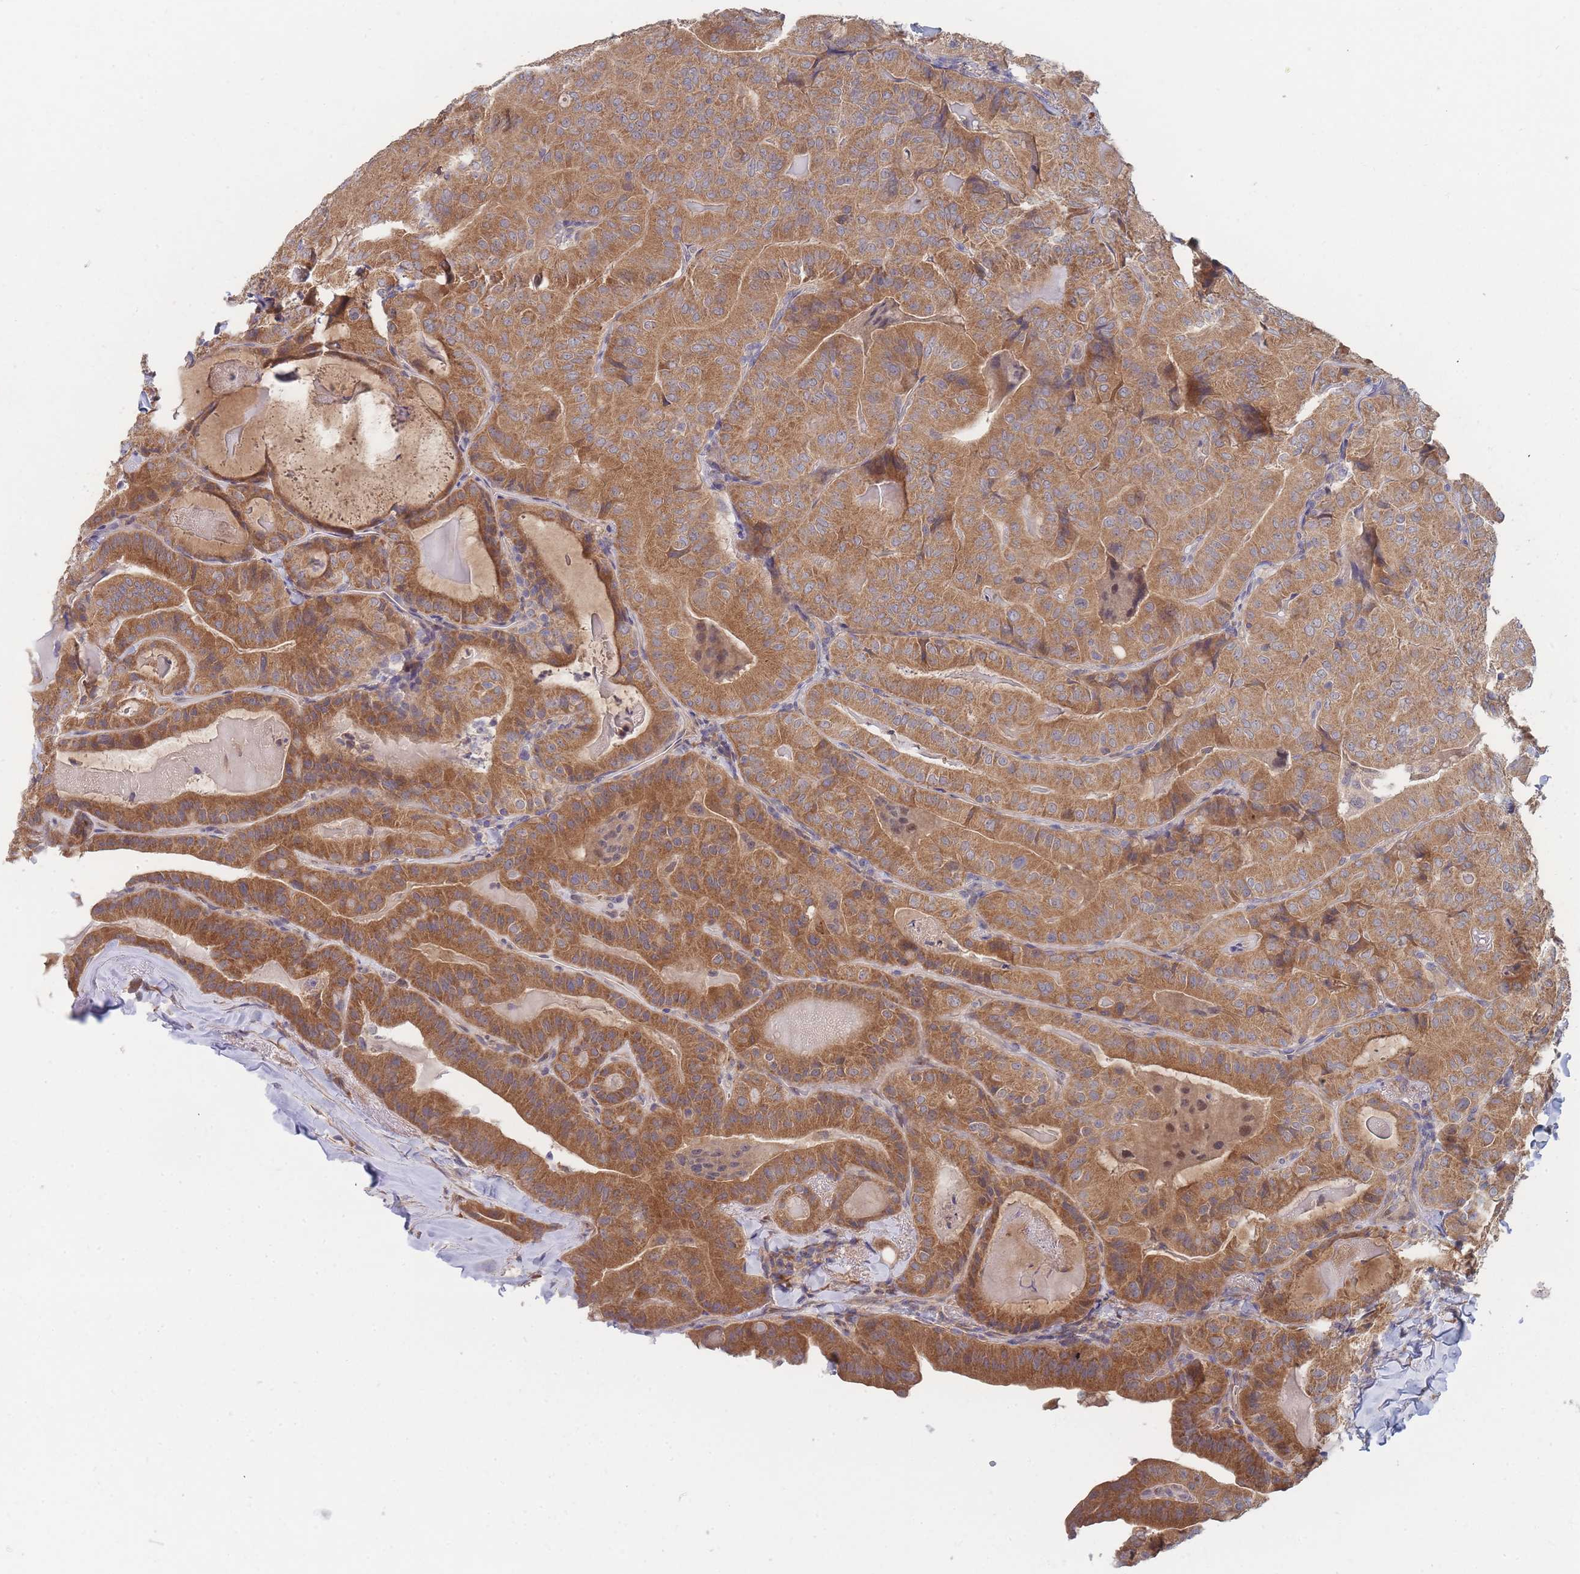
{"staining": {"intensity": "moderate", "quantity": ">75%", "location": "cytoplasmic/membranous"}, "tissue": "thyroid cancer", "cell_type": "Tumor cells", "image_type": "cancer", "snomed": [{"axis": "morphology", "description": "Papillary adenocarcinoma, NOS"}, {"axis": "topography", "description": "Thyroid gland"}], "caption": "Immunohistochemistry (IHC) (DAB (3,3'-diaminobenzidine)) staining of thyroid papillary adenocarcinoma demonstrates moderate cytoplasmic/membranous protein positivity in about >75% of tumor cells.", "gene": "SLC35F5", "patient": {"sex": "female", "age": 68}}